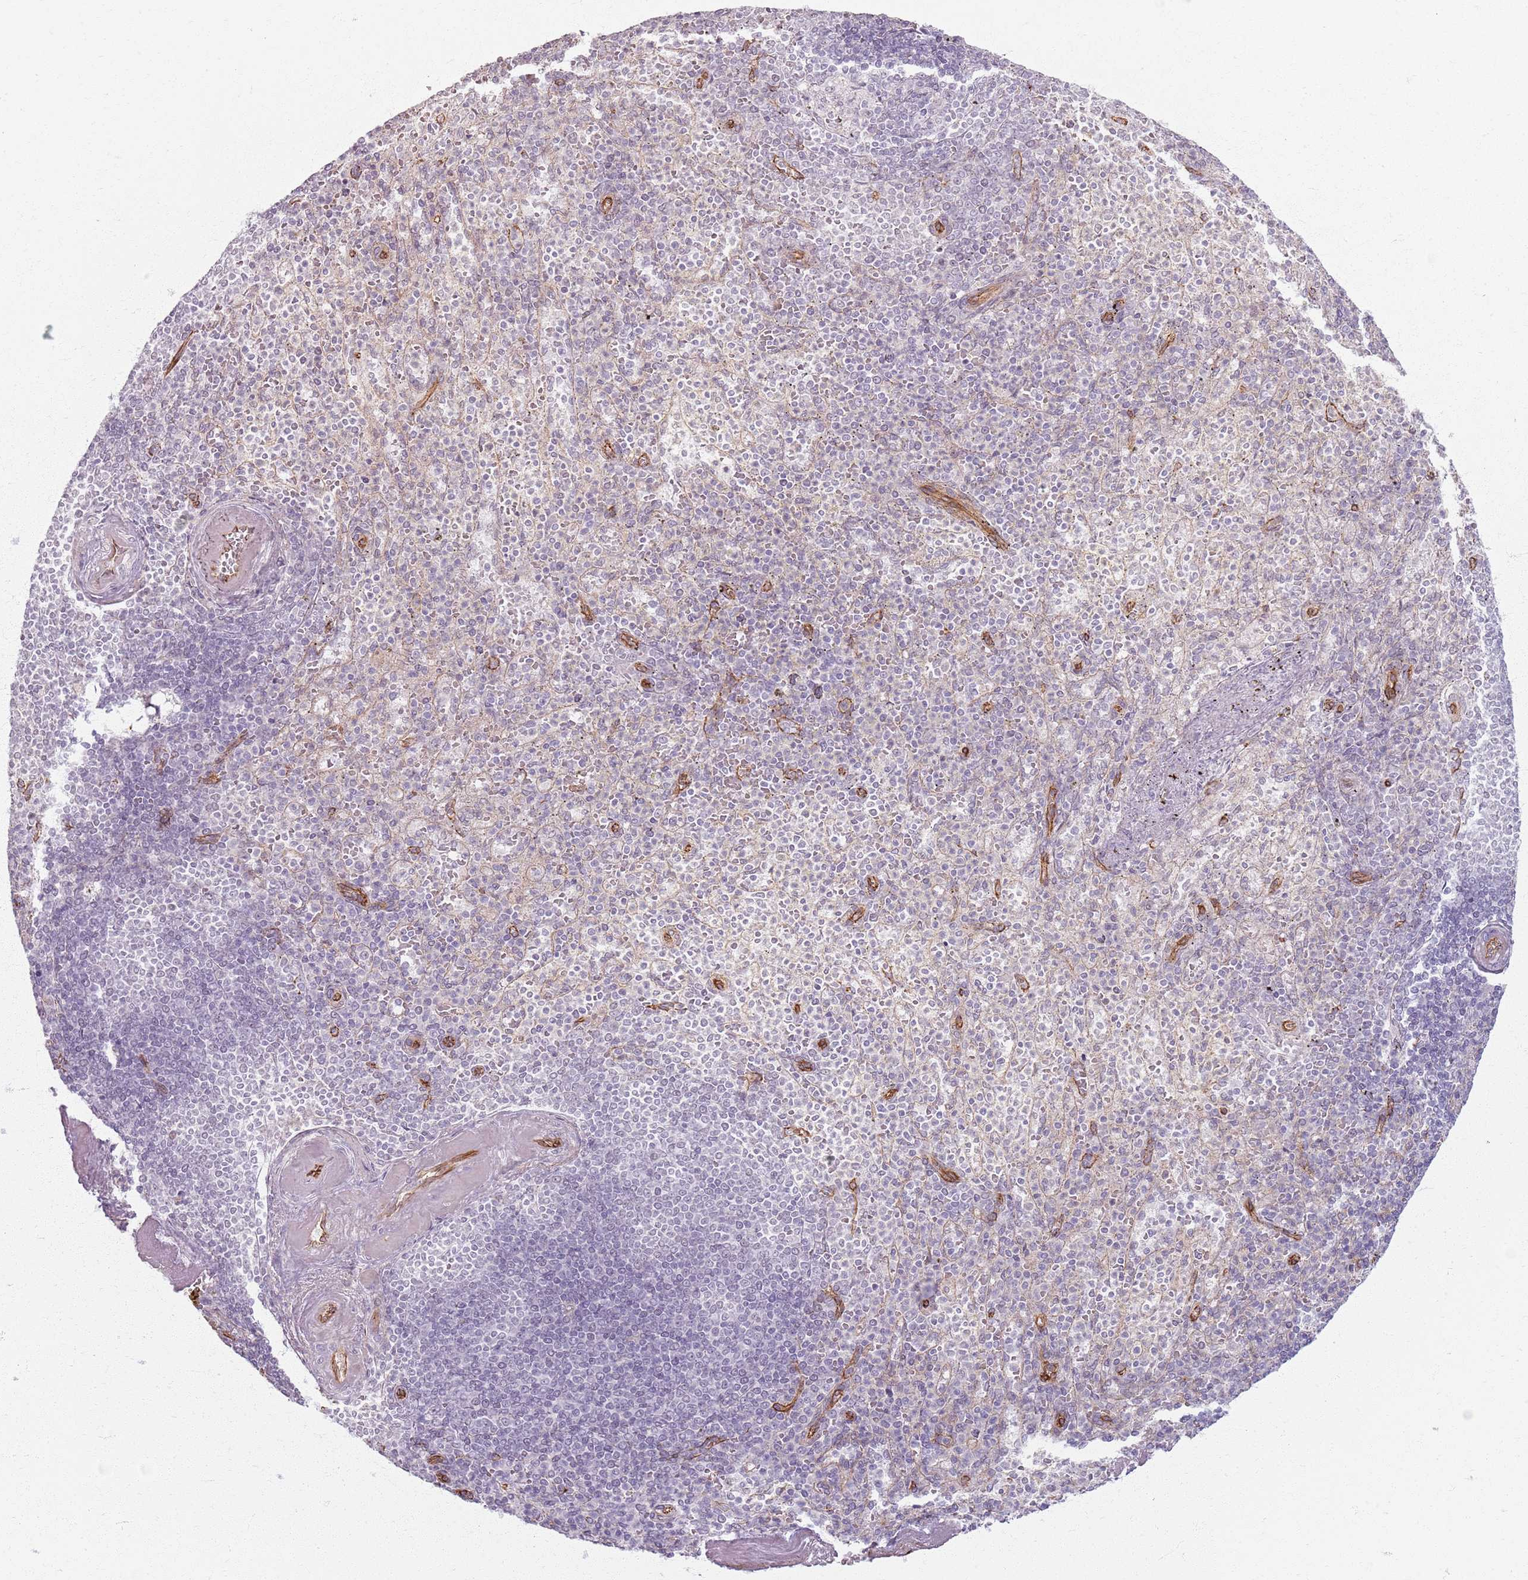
{"staining": {"intensity": "negative", "quantity": "none", "location": "none"}, "tissue": "spleen", "cell_type": "Cells in red pulp", "image_type": "normal", "snomed": [{"axis": "morphology", "description": "Normal tissue, NOS"}, {"axis": "topography", "description": "Spleen"}], "caption": "Immunohistochemistry of normal spleen shows no staining in cells in red pulp.", "gene": "KCNA5", "patient": {"sex": "female", "age": 74}}